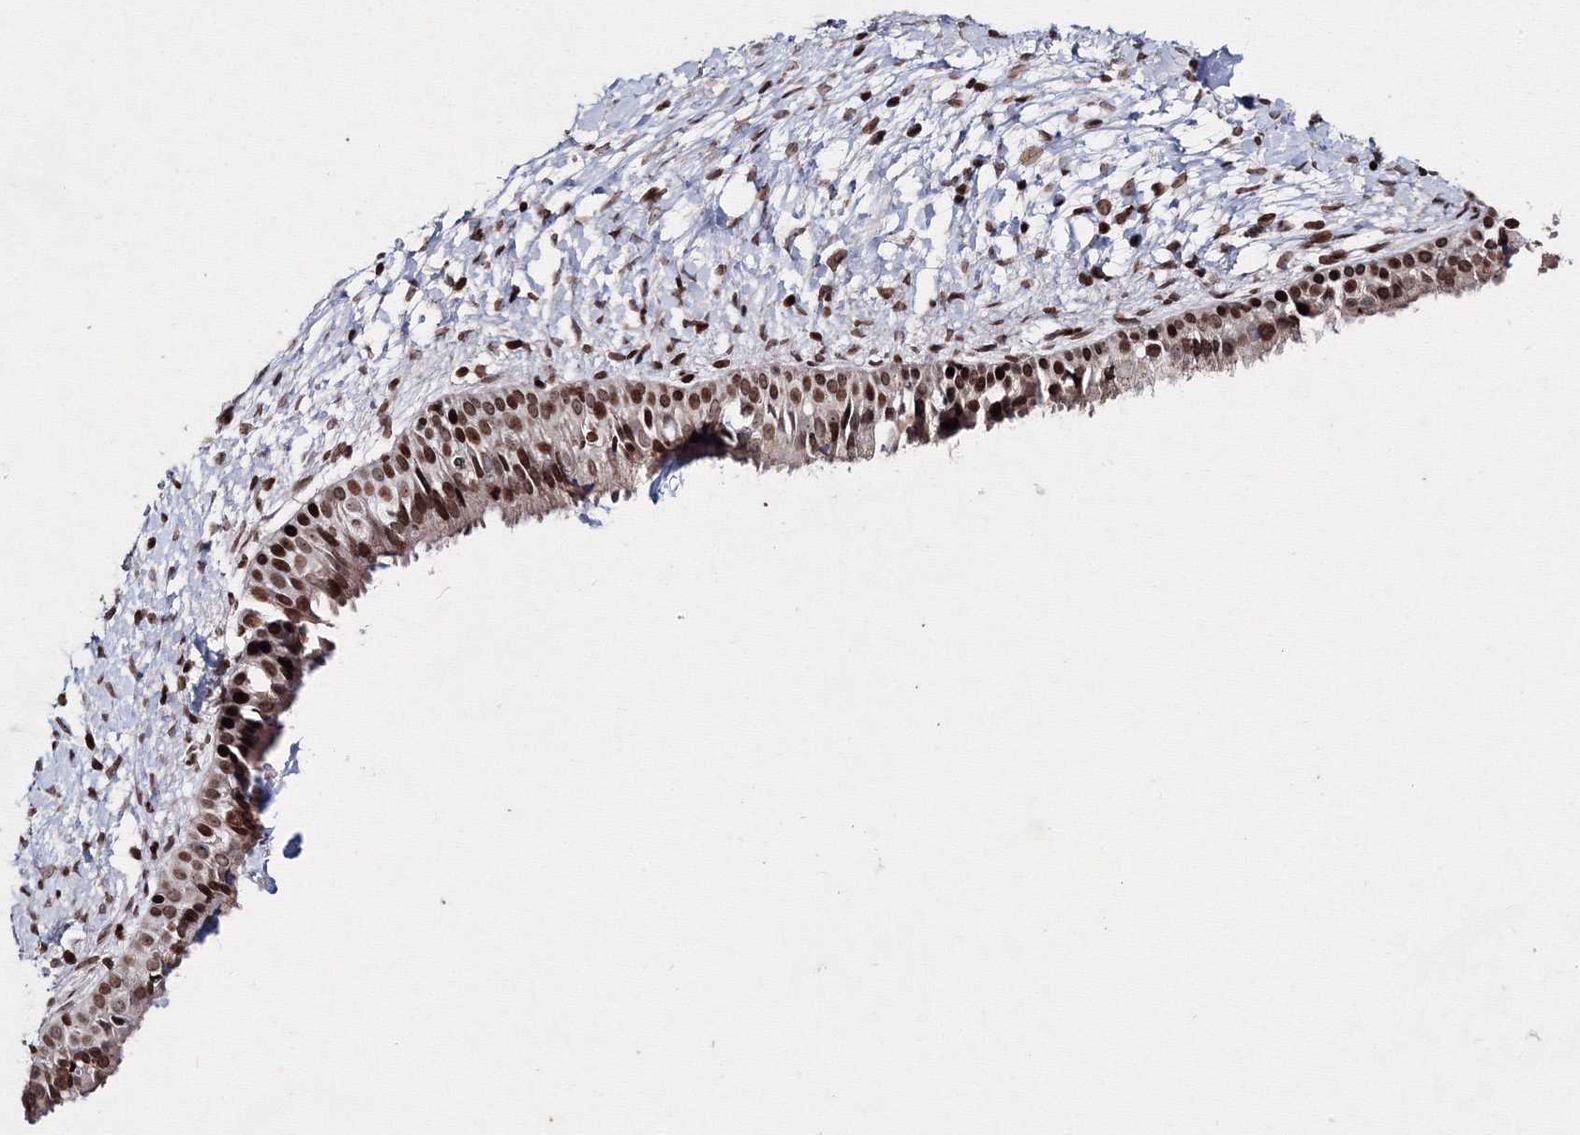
{"staining": {"intensity": "strong", "quantity": ">75%", "location": "nuclear"}, "tissue": "nasopharynx", "cell_type": "Respiratory epithelial cells", "image_type": "normal", "snomed": [{"axis": "morphology", "description": "Normal tissue, NOS"}, {"axis": "topography", "description": "Nasopharynx"}], "caption": "Immunohistochemical staining of normal nasopharynx shows strong nuclear protein positivity in about >75% of respiratory epithelial cells.", "gene": "SMIM29", "patient": {"sex": "male", "age": 22}}